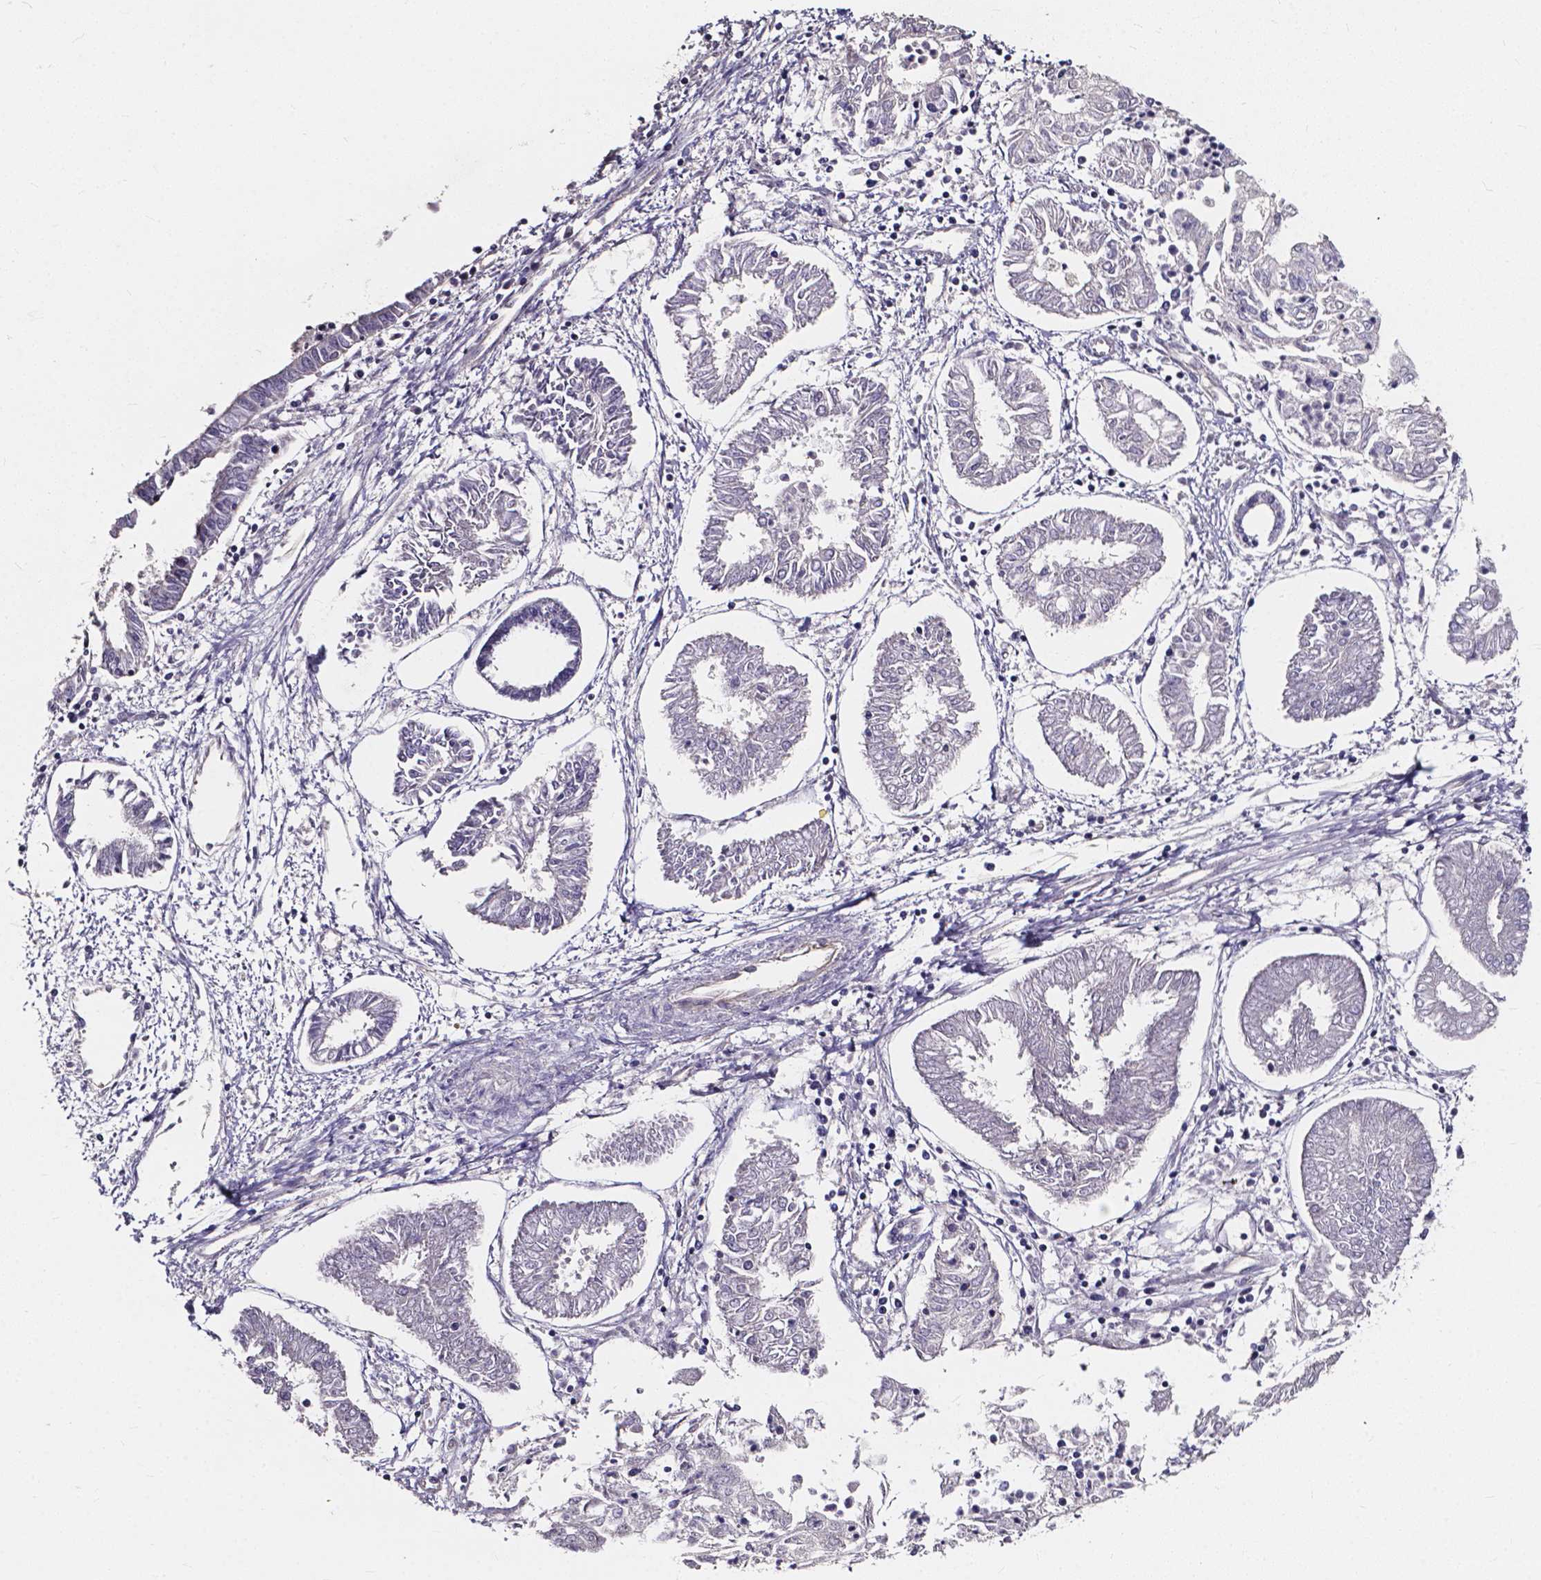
{"staining": {"intensity": "negative", "quantity": "none", "location": "none"}, "tissue": "endometrial cancer", "cell_type": "Tumor cells", "image_type": "cancer", "snomed": [{"axis": "morphology", "description": "Adenocarcinoma, NOS"}, {"axis": "topography", "description": "Endometrium"}], "caption": "This is a photomicrograph of IHC staining of endometrial cancer (adenocarcinoma), which shows no expression in tumor cells.", "gene": "THEMIS", "patient": {"sex": "female", "age": 68}}